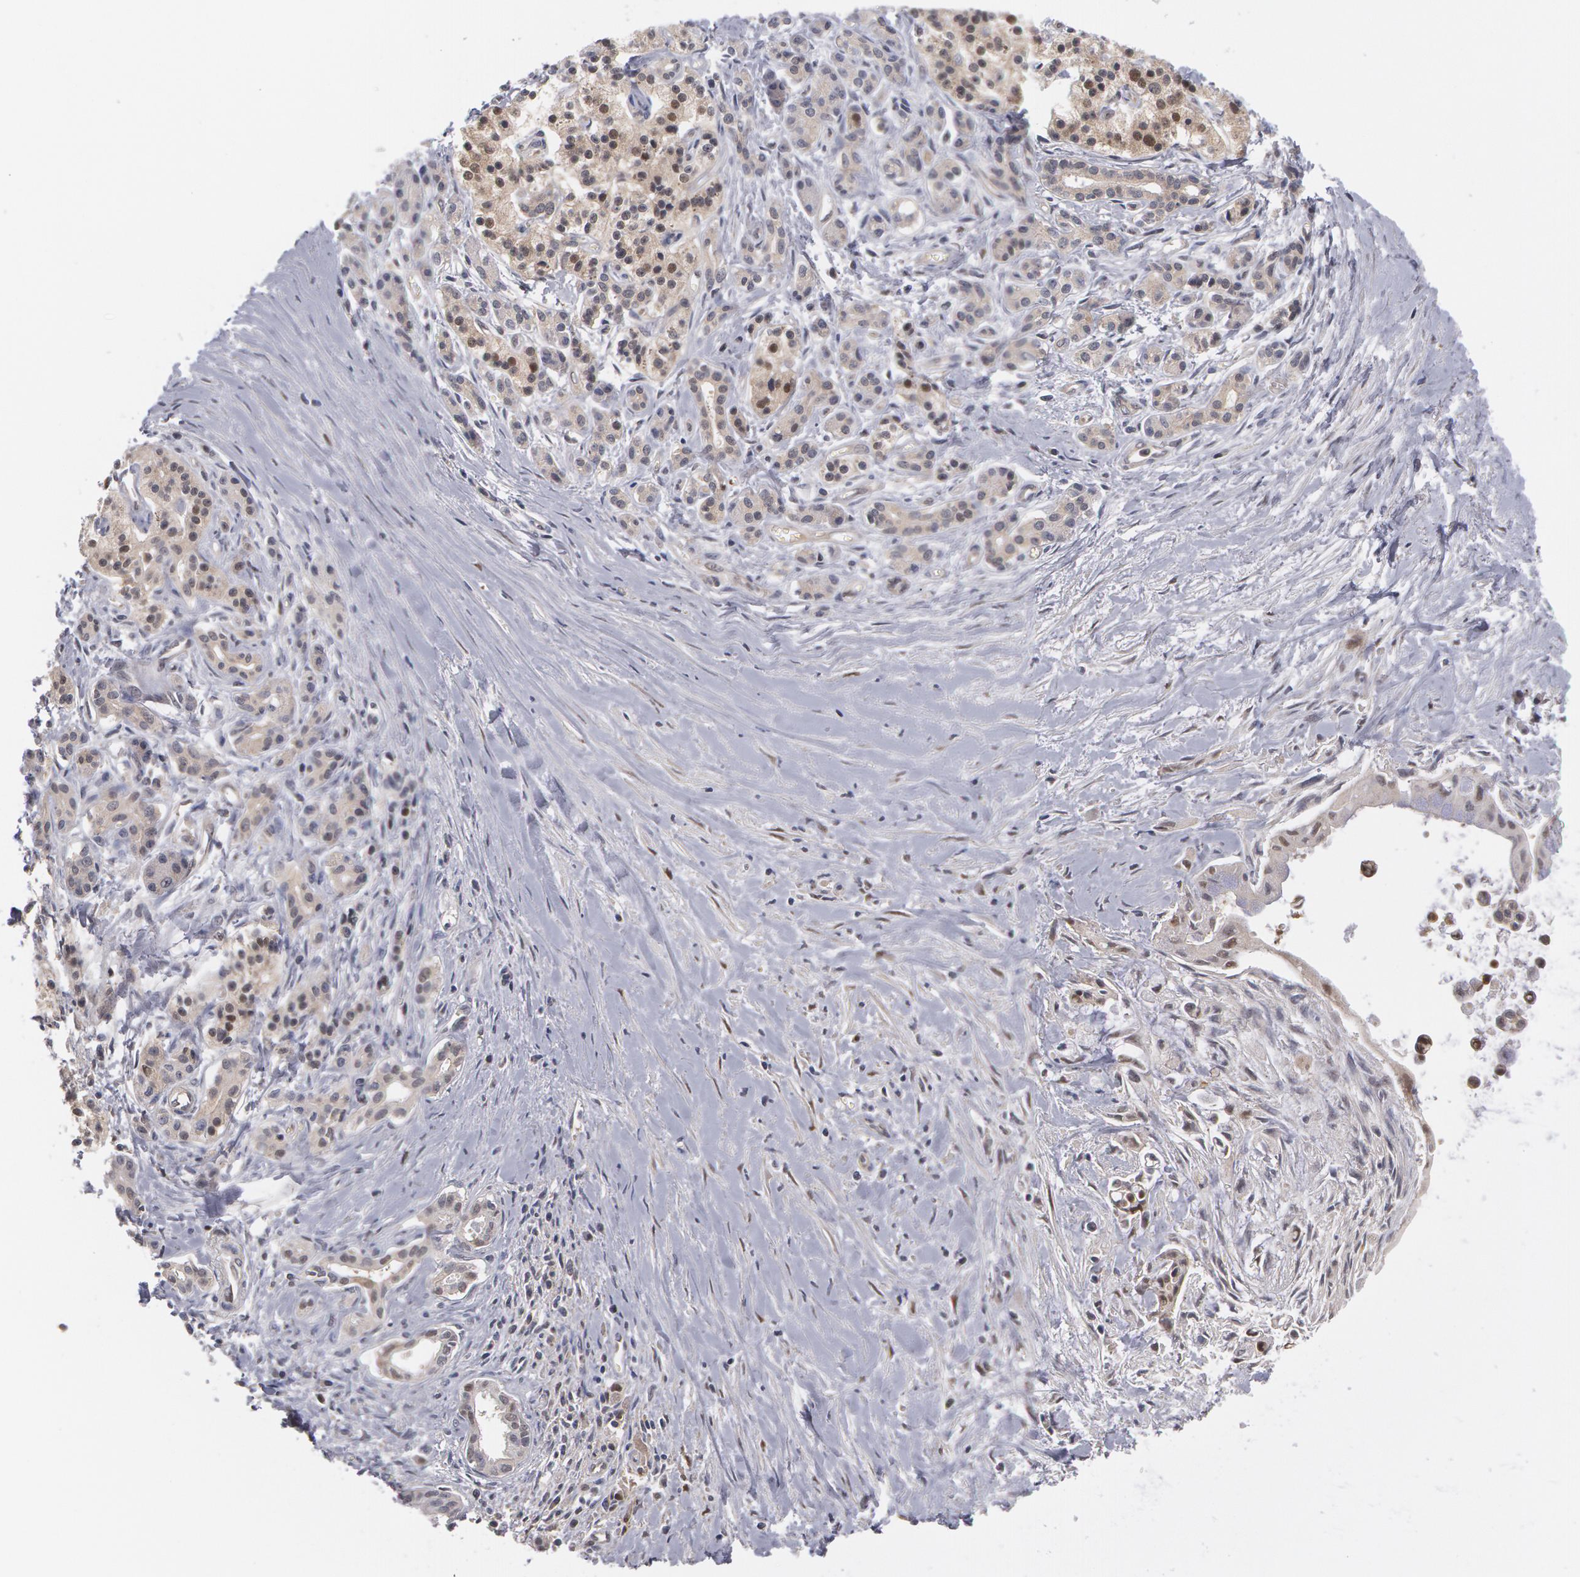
{"staining": {"intensity": "weak", "quantity": "<25%", "location": "nuclear"}, "tissue": "pancreatic cancer", "cell_type": "Tumor cells", "image_type": "cancer", "snomed": [{"axis": "morphology", "description": "Adenocarcinoma, NOS"}, {"axis": "topography", "description": "Pancreas"}], "caption": "Pancreatic cancer was stained to show a protein in brown. There is no significant staining in tumor cells.", "gene": "TXNRD1", "patient": {"sex": "male", "age": 59}}